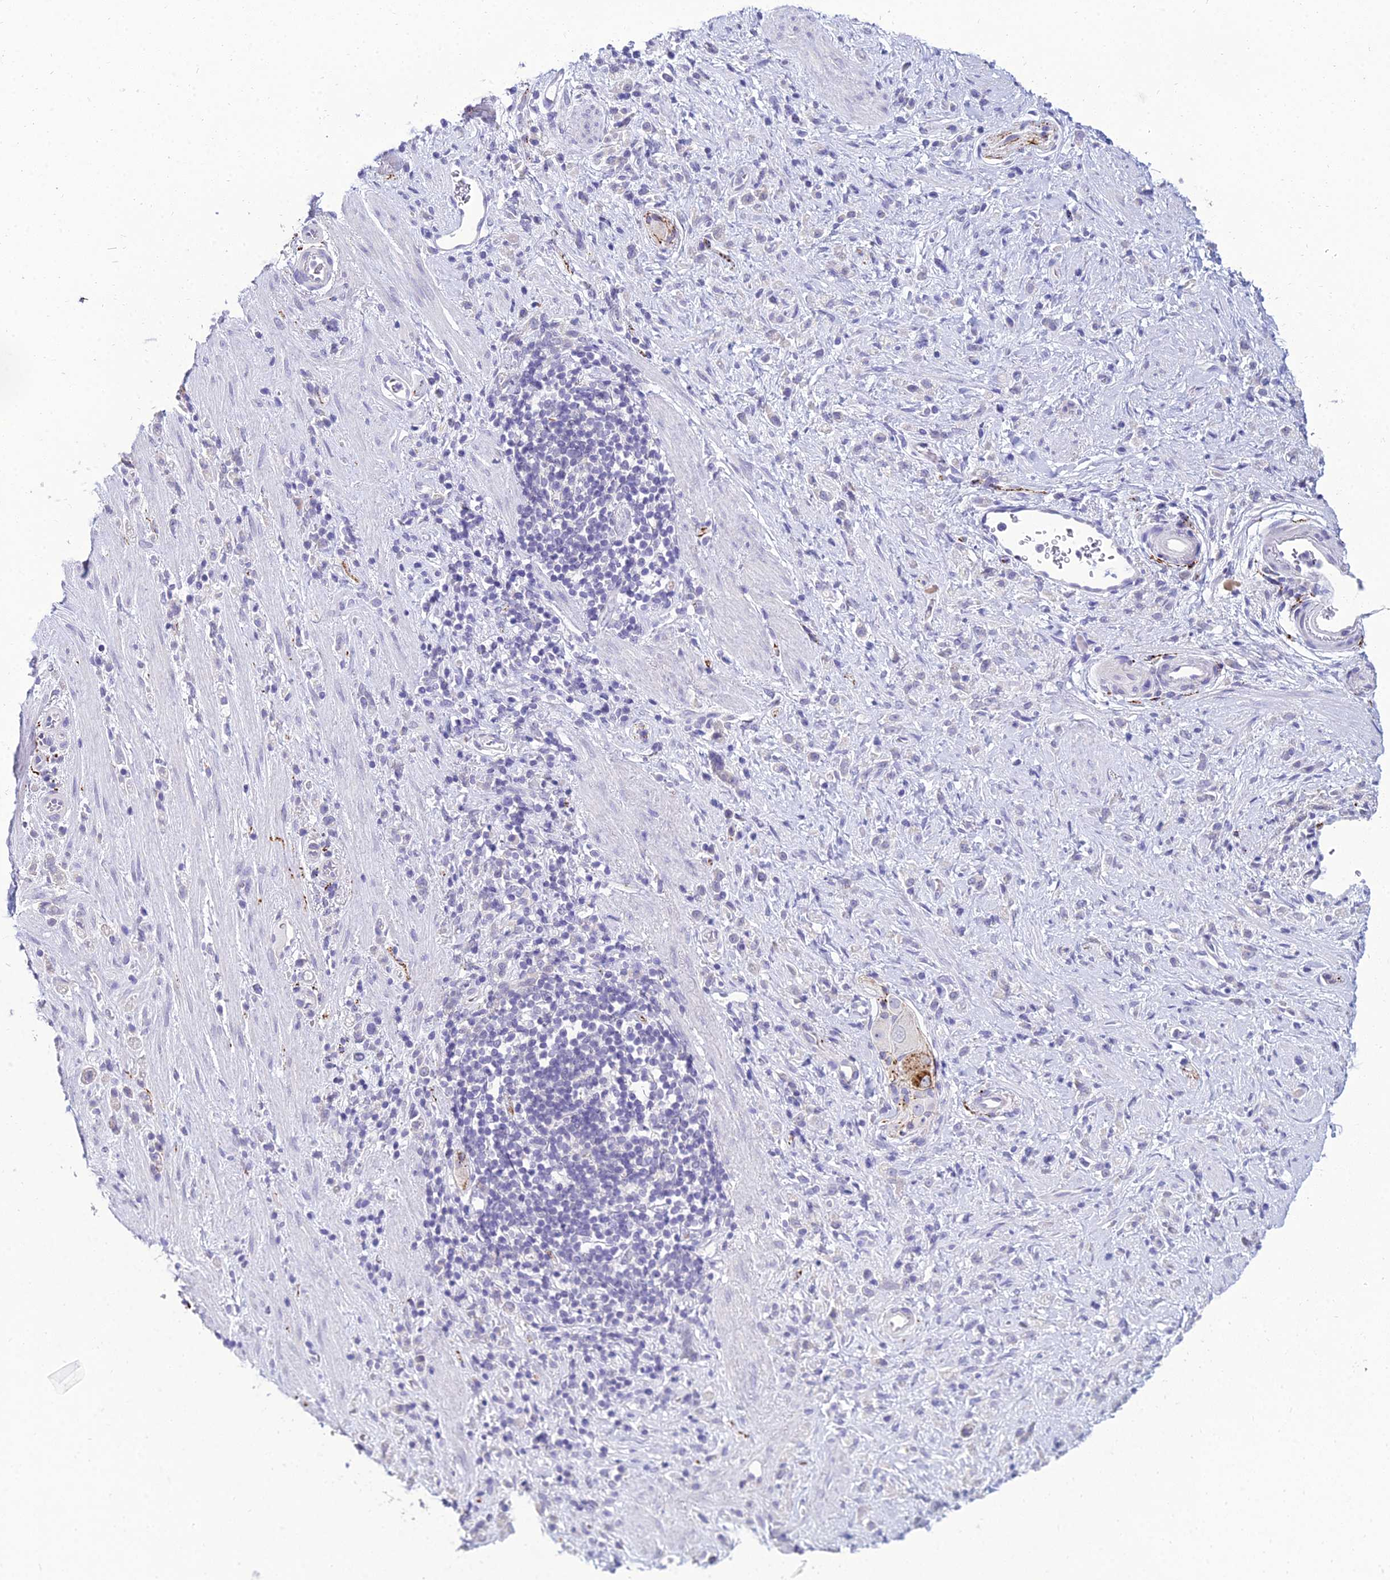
{"staining": {"intensity": "negative", "quantity": "none", "location": "none"}, "tissue": "stomach cancer", "cell_type": "Tumor cells", "image_type": "cancer", "snomed": [{"axis": "morphology", "description": "Adenocarcinoma, NOS"}, {"axis": "topography", "description": "Stomach"}], "caption": "This is a photomicrograph of immunohistochemistry (IHC) staining of stomach adenocarcinoma, which shows no positivity in tumor cells. (Immunohistochemistry, brightfield microscopy, high magnification).", "gene": "NPY", "patient": {"sex": "female", "age": 60}}